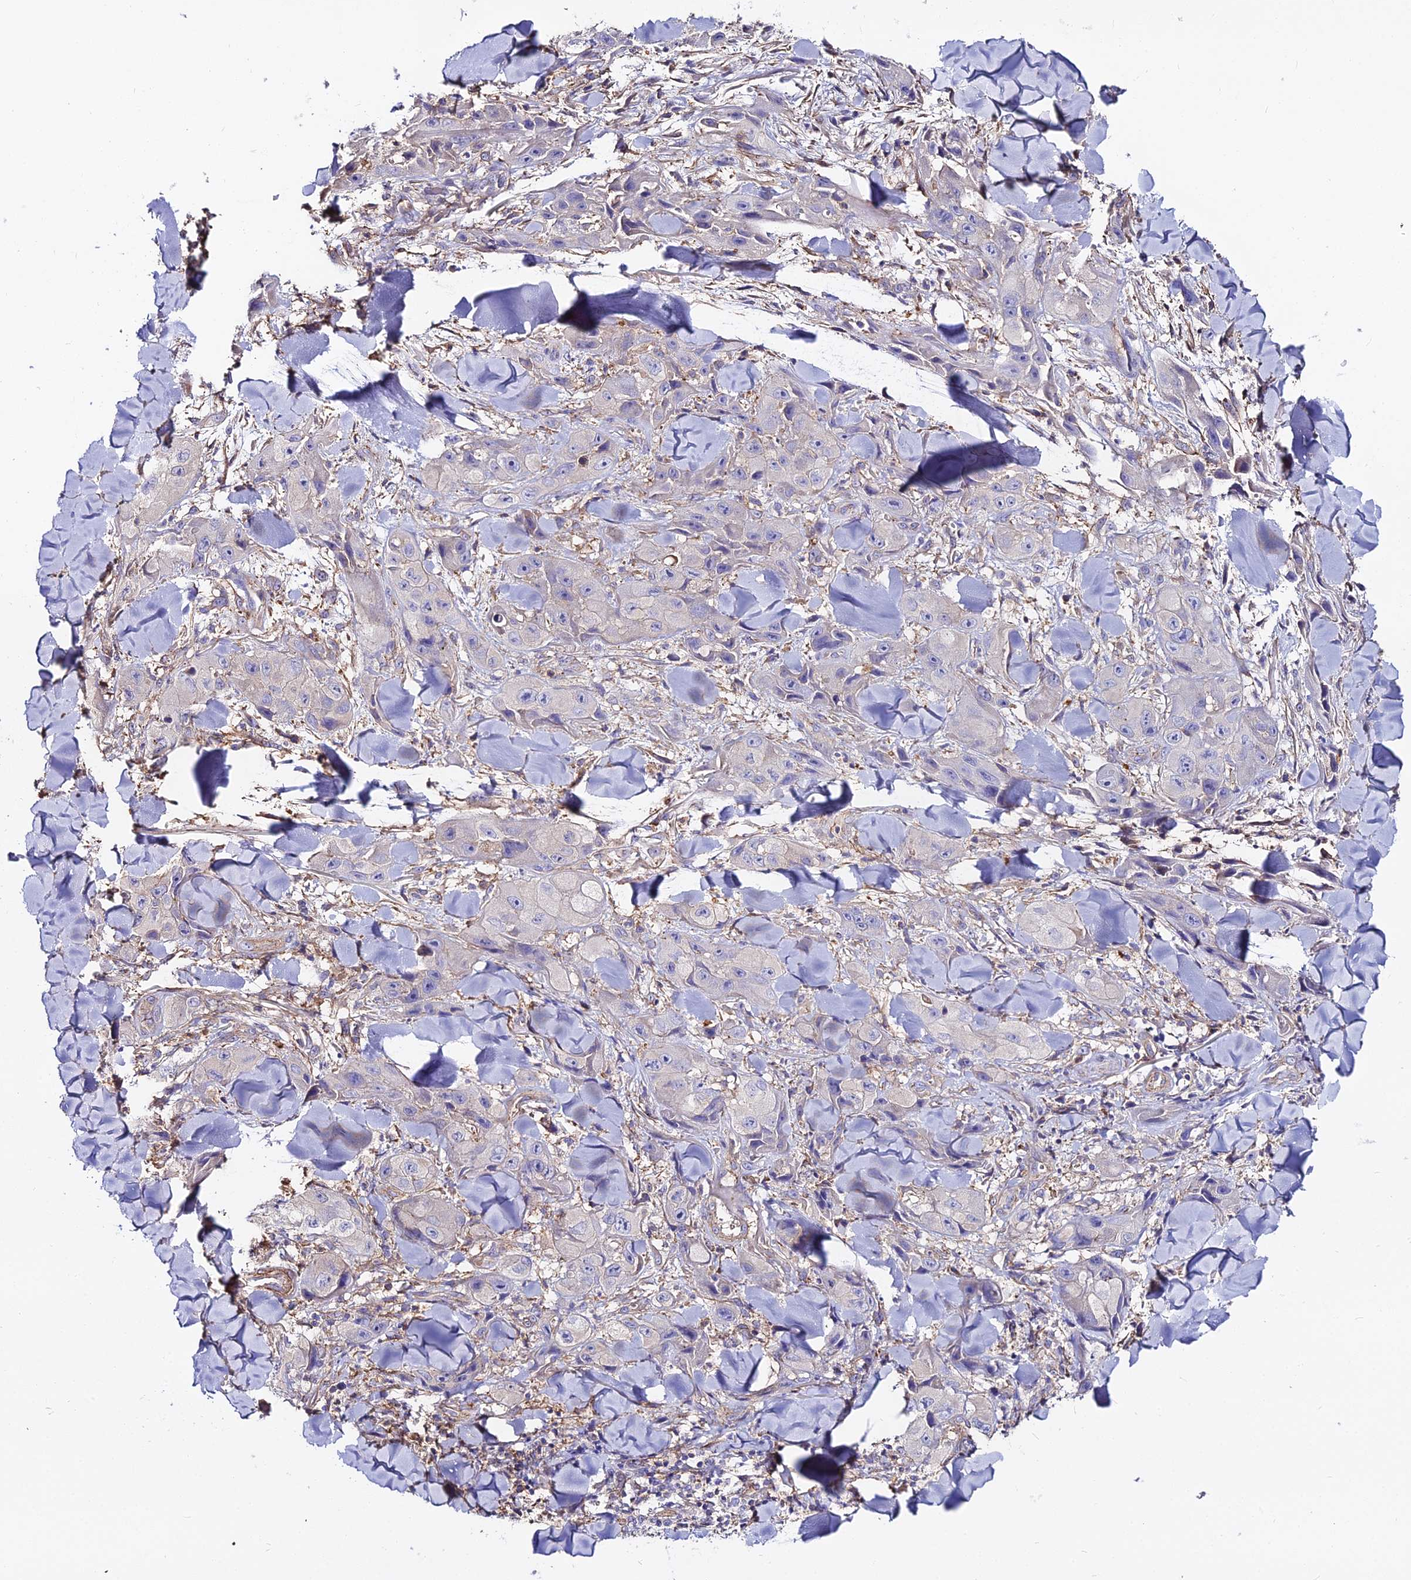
{"staining": {"intensity": "negative", "quantity": "none", "location": "none"}, "tissue": "skin cancer", "cell_type": "Tumor cells", "image_type": "cancer", "snomed": [{"axis": "morphology", "description": "Squamous cell carcinoma, NOS"}, {"axis": "topography", "description": "Skin"}, {"axis": "topography", "description": "Subcutis"}], "caption": "IHC of skin cancer exhibits no positivity in tumor cells. (DAB (3,3'-diaminobenzidine) immunohistochemistry (IHC) with hematoxylin counter stain).", "gene": "GLYAT", "patient": {"sex": "male", "age": 73}}